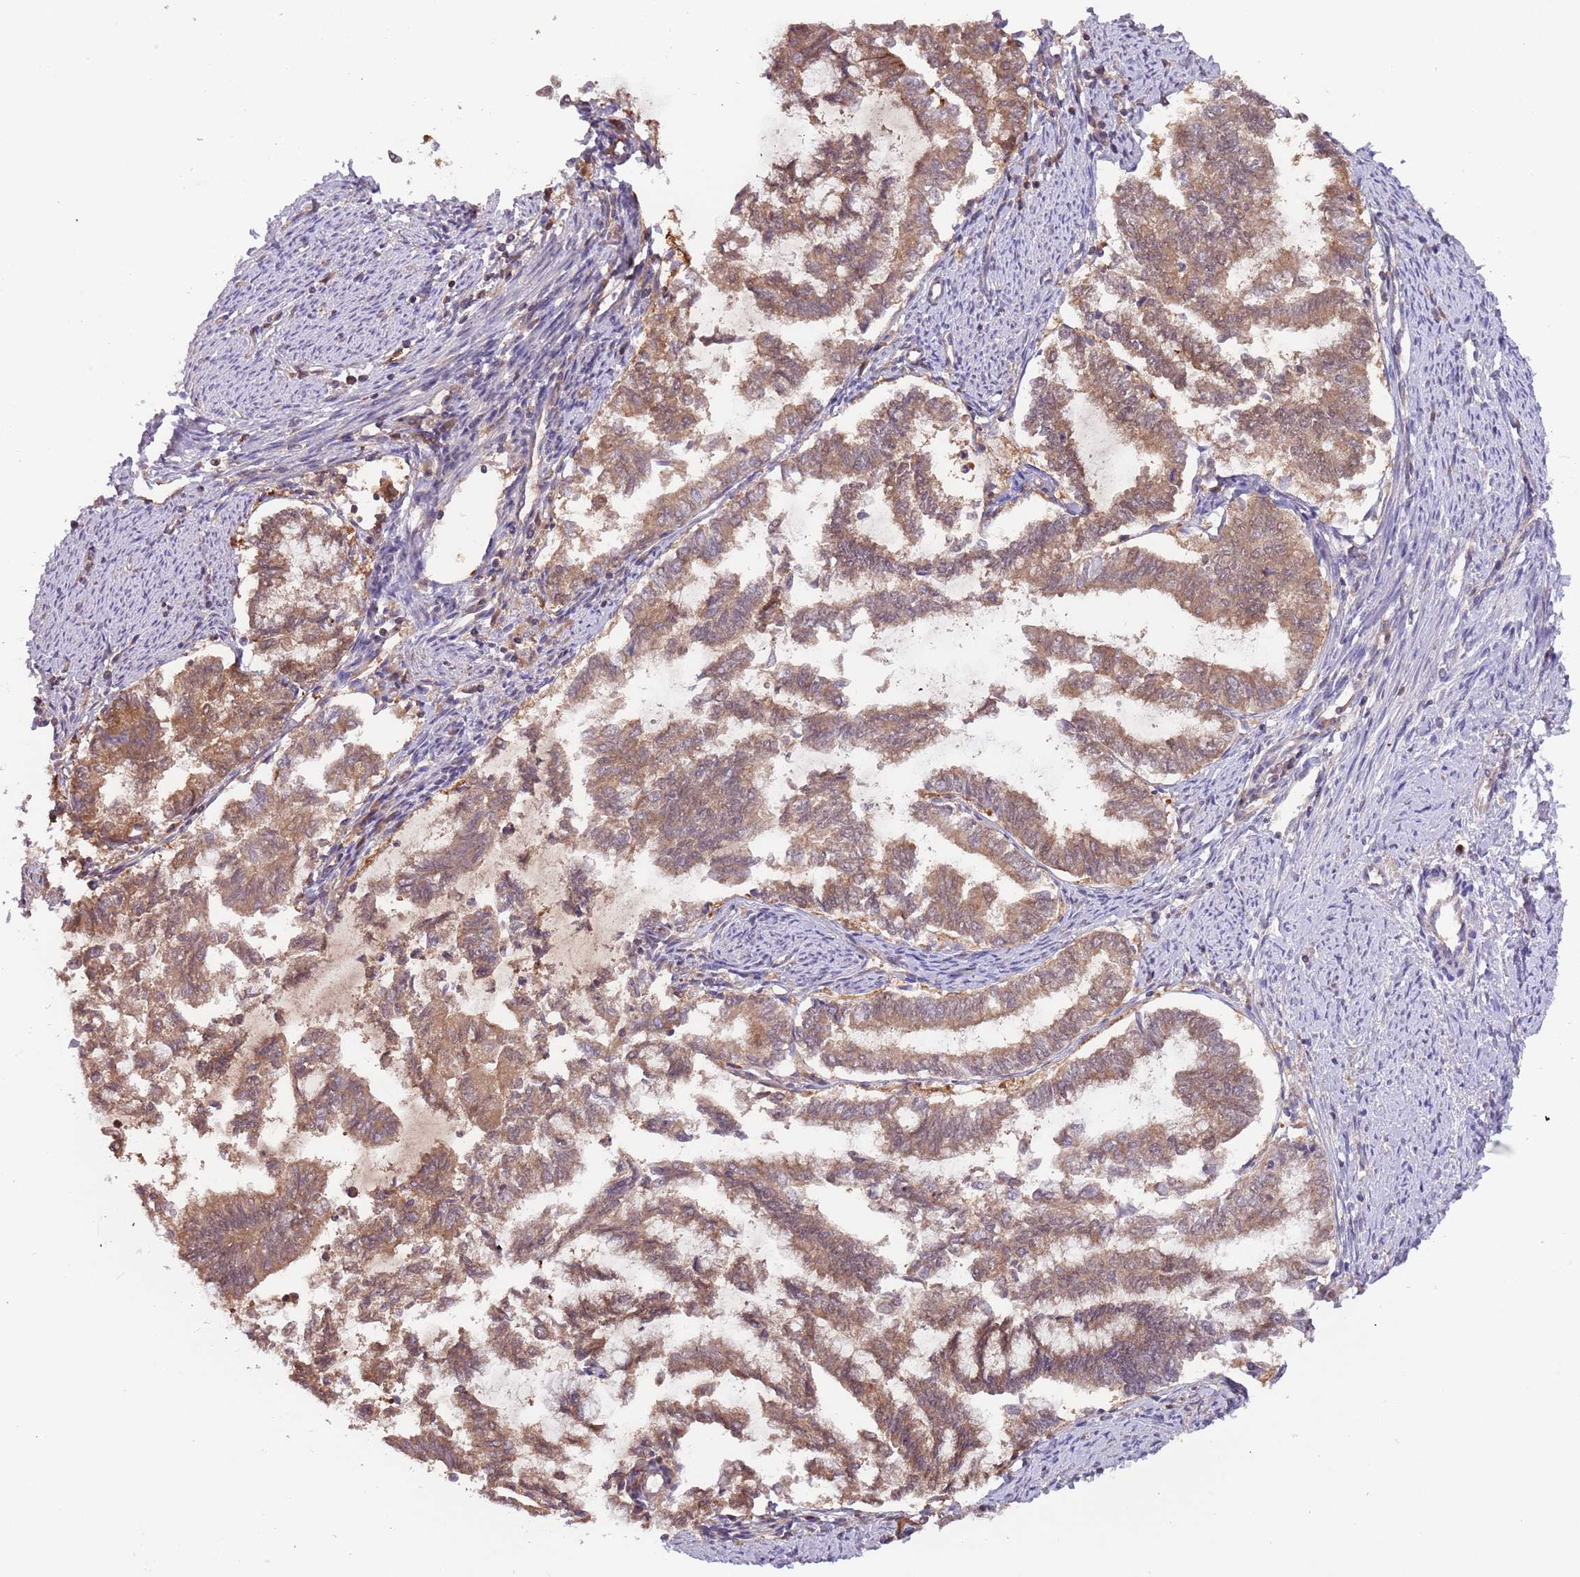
{"staining": {"intensity": "moderate", "quantity": ">75%", "location": "cytoplasmic/membranous"}, "tissue": "endometrial cancer", "cell_type": "Tumor cells", "image_type": "cancer", "snomed": [{"axis": "morphology", "description": "Adenocarcinoma, NOS"}, {"axis": "topography", "description": "Endometrium"}], "caption": "The histopathology image demonstrates a brown stain indicating the presence of a protein in the cytoplasmic/membranous of tumor cells in endometrial cancer (adenocarcinoma).", "gene": "GSDMD", "patient": {"sex": "female", "age": 79}}